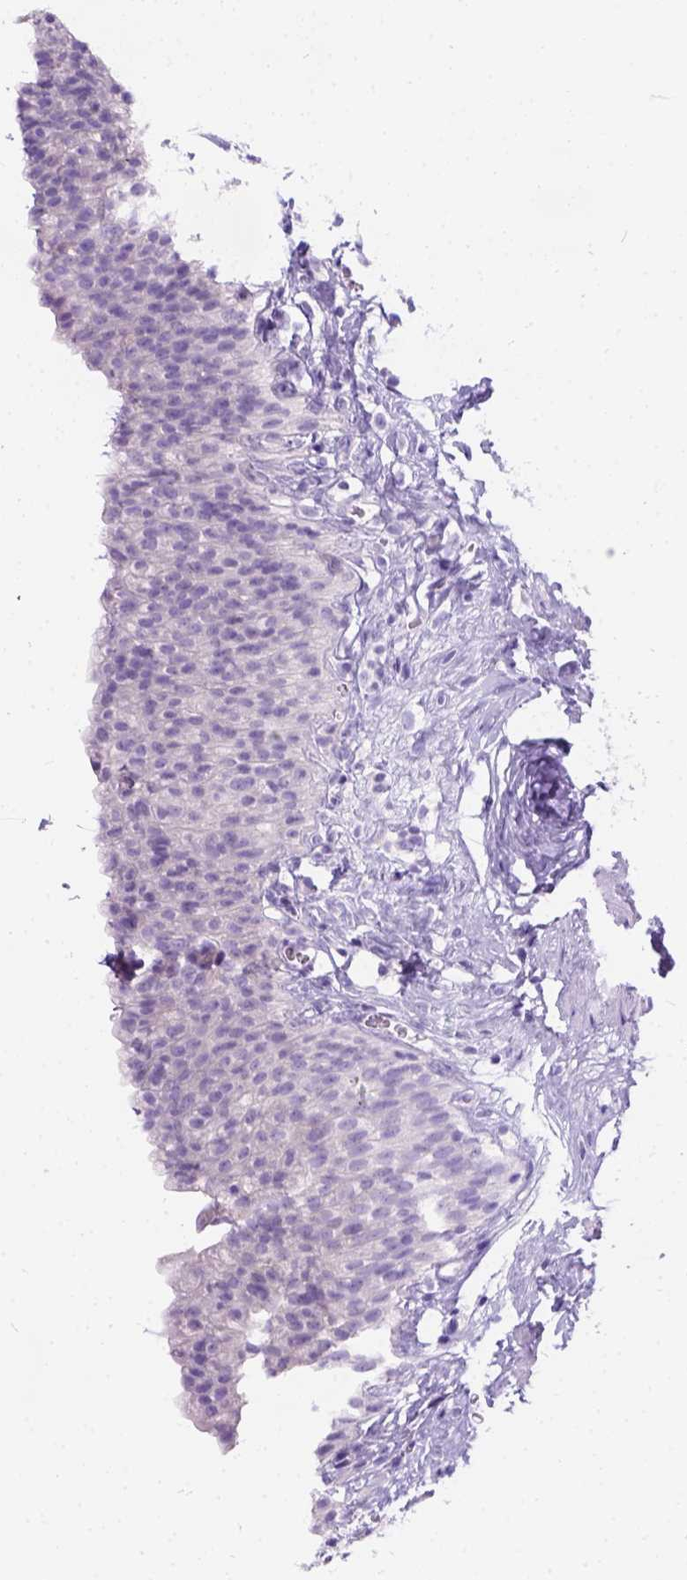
{"staining": {"intensity": "negative", "quantity": "none", "location": "none"}, "tissue": "urinary bladder", "cell_type": "Urothelial cells", "image_type": "normal", "snomed": [{"axis": "morphology", "description": "Normal tissue, NOS"}, {"axis": "topography", "description": "Urinary bladder"}, {"axis": "topography", "description": "Prostate"}], "caption": "This is a micrograph of IHC staining of unremarkable urinary bladder, which shows no expression in urothelial cells.", "gene": "C7orf57", "patient": {"sex": "male", "age": 76}}